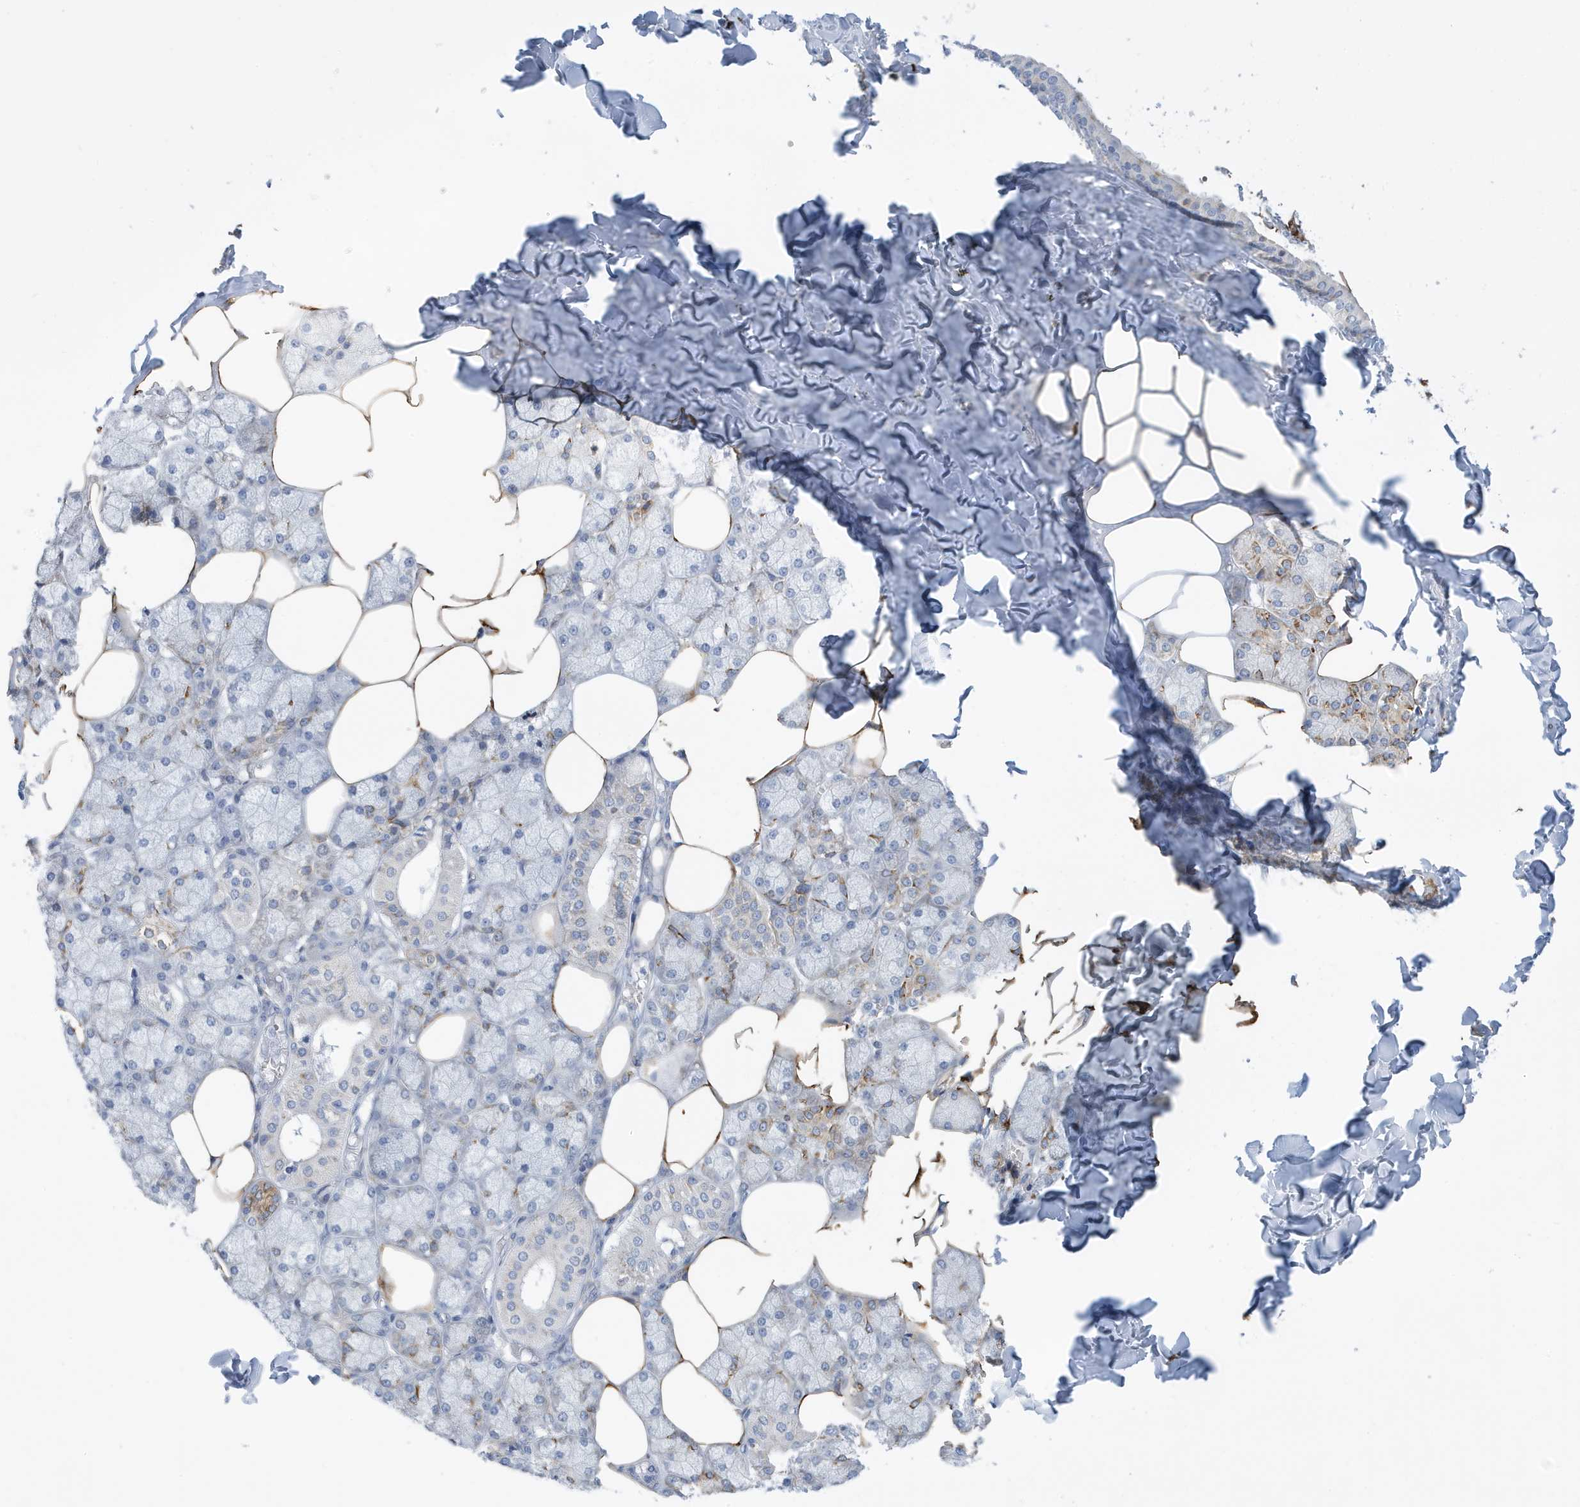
{"staining": {"intensity": "moderate", "quantity": "<25%", "location": "cytoplasmic/membranous"}, "tissue": "salivary gland", "cell_type": "Glandular cells", "image_type": "normal", "snomed": [{"axis": "morphology", "description": "Normal tissue, NOS"}, {"axis": "topography", "description": "Salivary gland"}], "caption": "High-magnification brightfield microscopy of benign salivary gland stained with DAB (brown) and counterstained with hematoxylin (blue). glandular cells exhibit moderate cytoplasmic/membranous staining is seen in about<25% of cells.", "gene": "SEMA3F", "patient": {"sex": "male", "age": 62}}